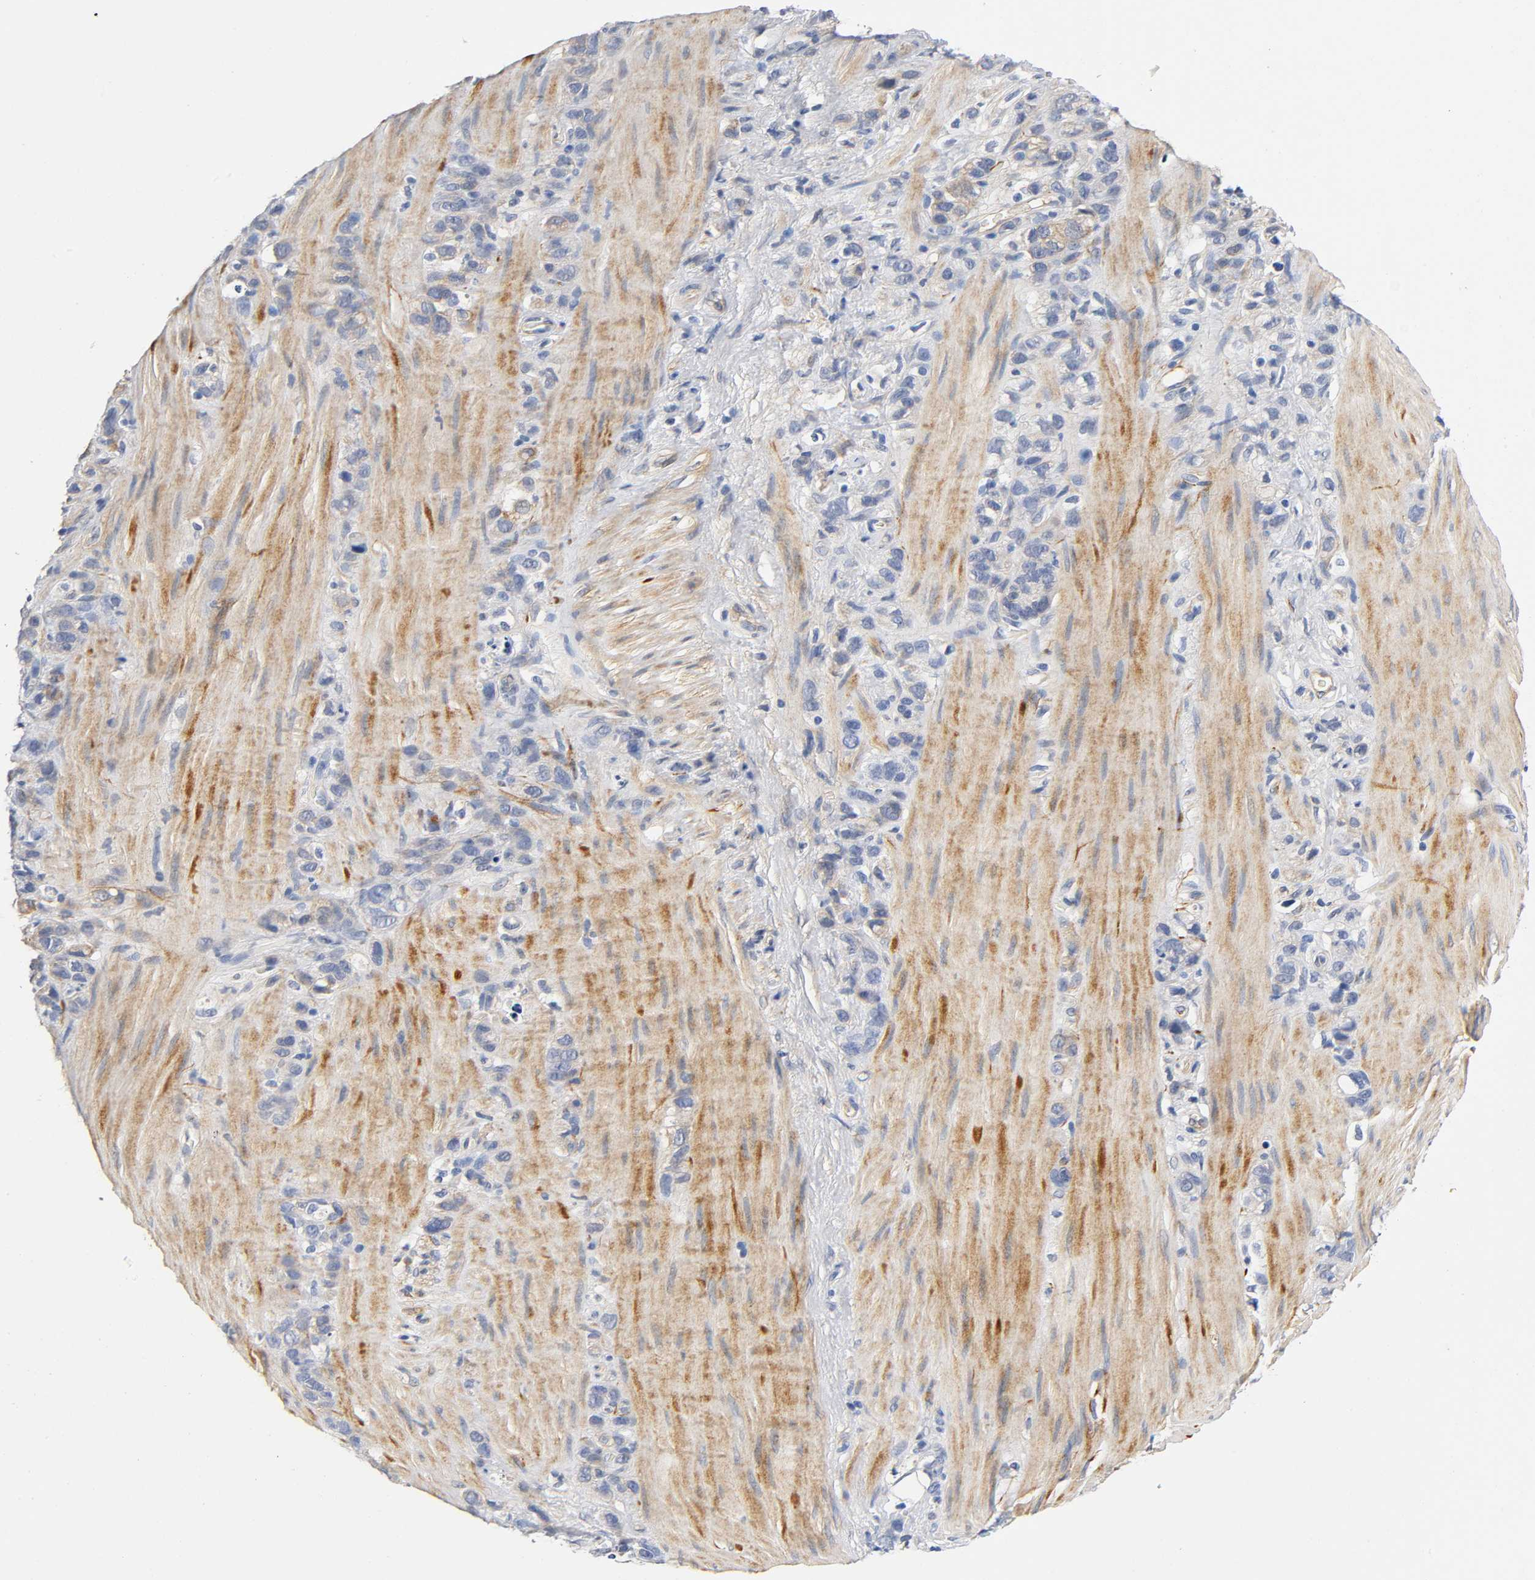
{"staining": {"intensity": "weak", "quantity": "25%-75%", "location": "cytoplasmic/membranous"}, "tissue": "stomach cancer", "cell_type": "Tumor cells", "image_type": "cancer", "snomed": [{"axis": "morphology", "description": "Normal tissue, NOS"}, {"axis": "morphology", "description": "Adenocarcinoma, NOS"}, {"axis": "morphology", "description": "Adenocarcinoma, High grade"}, {"axis": "topography", "description": "Stomach, upper"}, {"axis": "topography", "description": "Stomach"}], "caption": "Stomach cancer stained with a brown dye shows weak cytoplasmic/membranous positive positivity in approximately 25%-75% of tumor cells.", "gene": "TNC", "patient": {"sex": "female", "age": 65}}